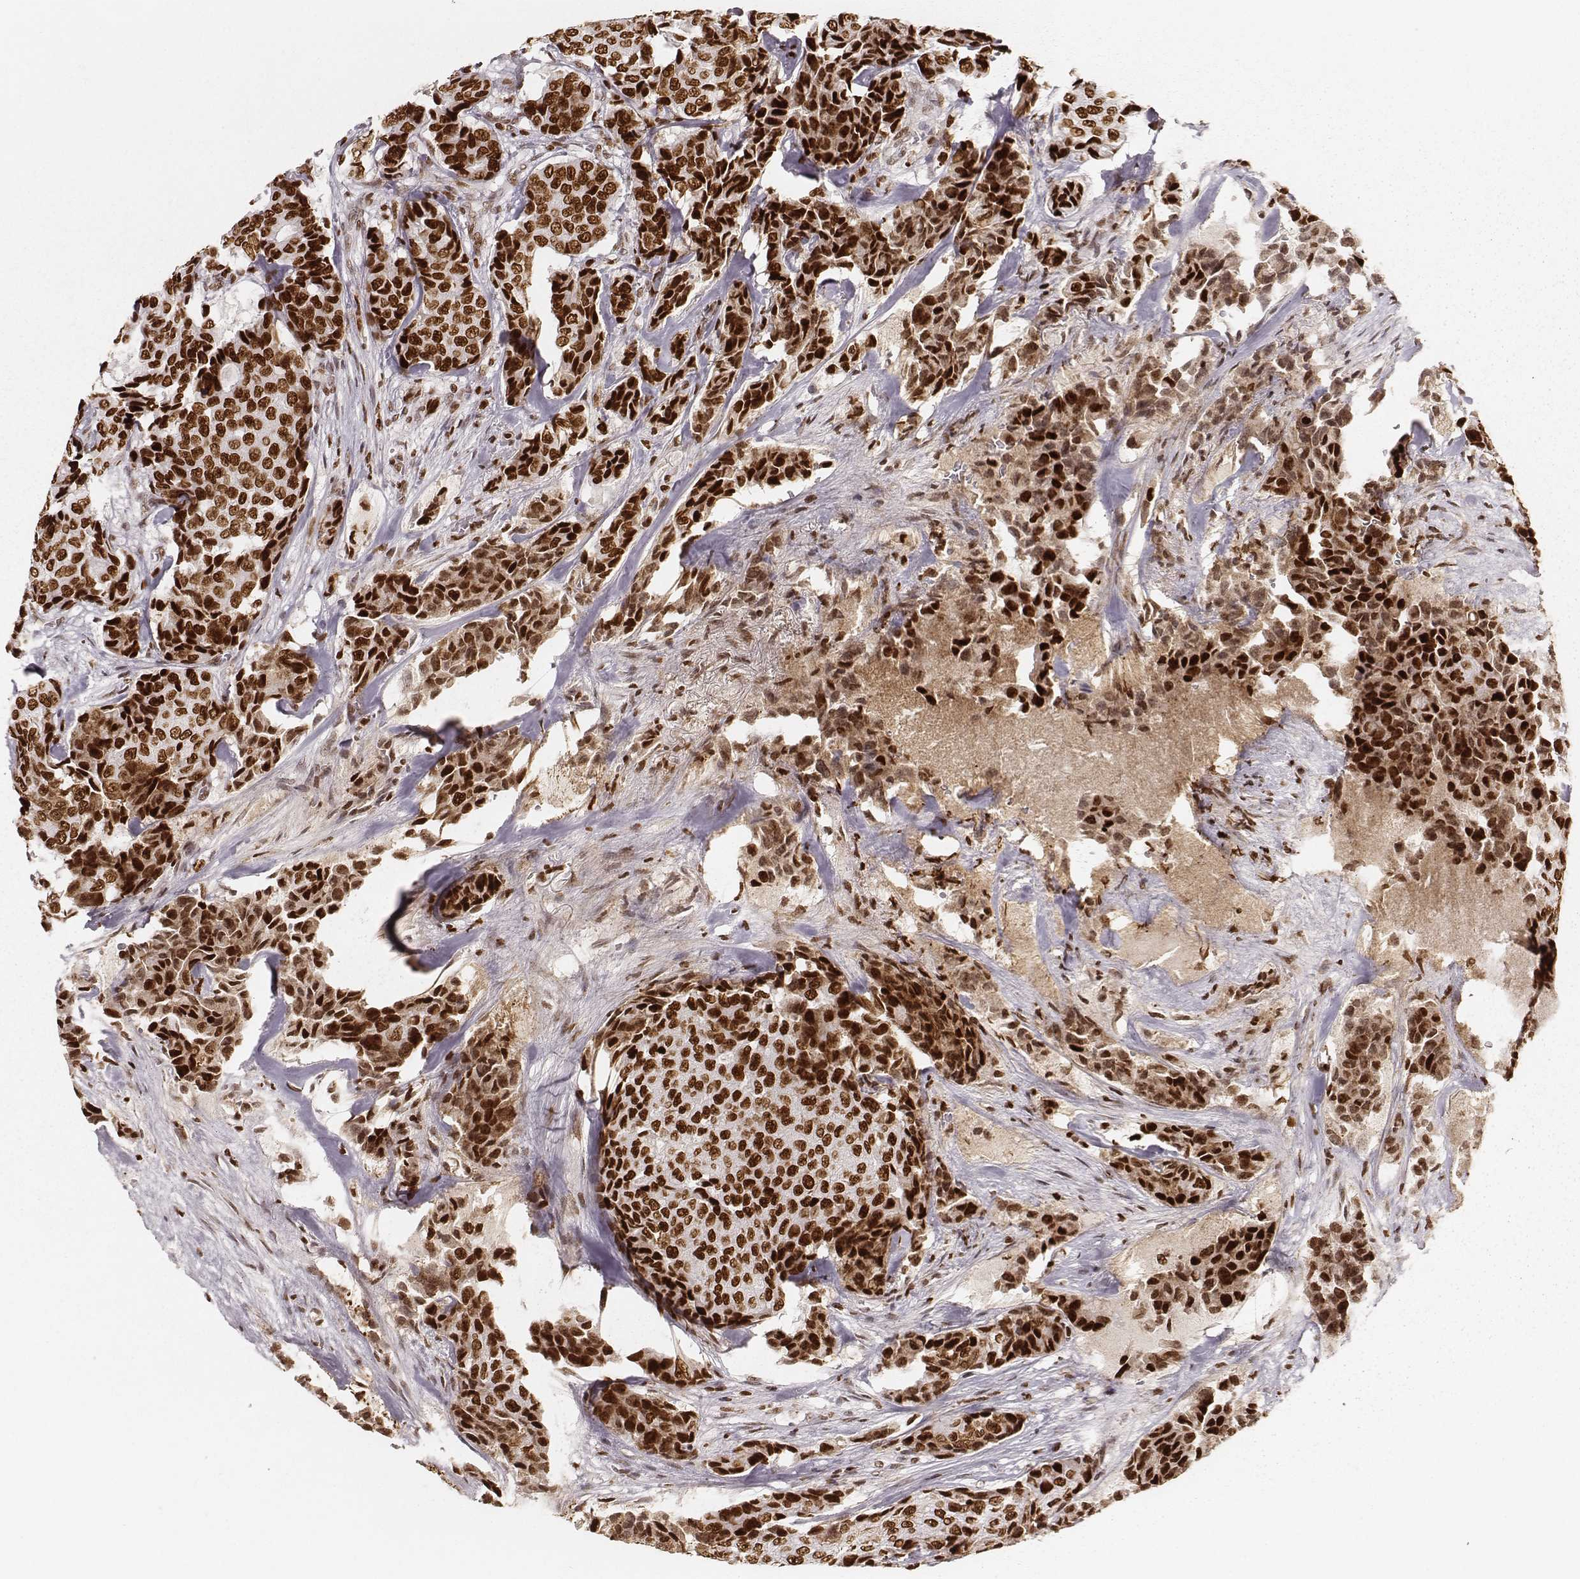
{"staining": {"intensity": "strong", "quantity": ">75%", "location": "nuclear"}, "tissue": "breast cancer", "cell_type": "Tumor cells", "image_type": "cancer", "snomed": [{"axis": "morphology", "description": "Duct carcinoma"}, {"axis": "topography", "description": "Breast"}], "caption": "Immunohistochemistry (IHC) staining of breast cancer (infiltrating ductal carcinoma), which reveals high levels of strong nuclear staining in about >75% of tumor cells indicating strong nuclear protein positivity. The staining was performed using DAB (brown) for protein detection and nuclei were counterstained in hematoxylin (blue).", "gene": "PARP1", "patient": {"sex": "female", "age": 75}}